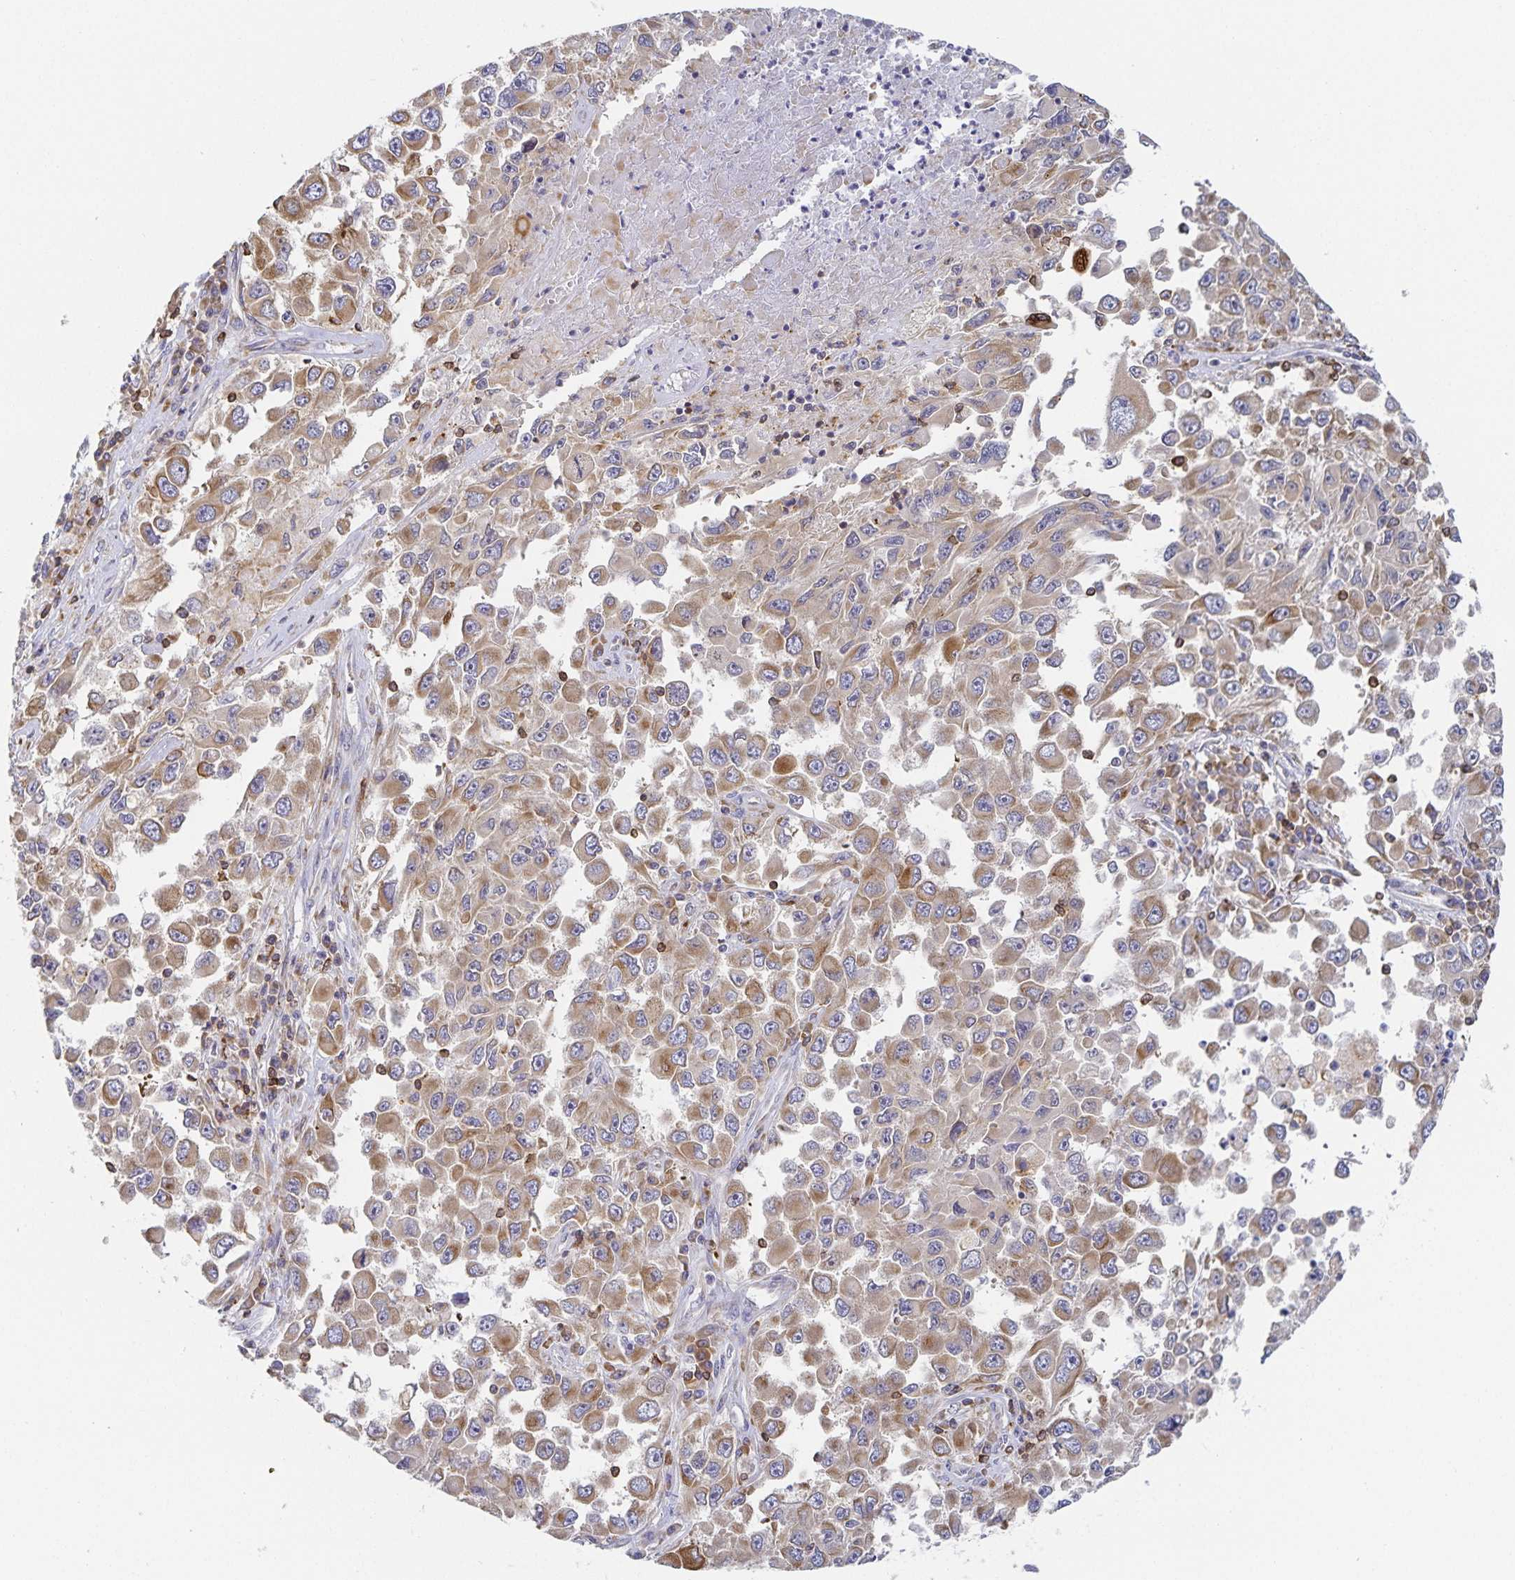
{"staining": {"intensity": "moderate", "quantity": ">75%", "location": "cytoplasmic/membranous"}, "tissue": "melanoma", "cell_type": "Tumor cells", "image_type": "cancer", "snomed": [{"axis": "morphology", "description": "Malignant melanoma, Metastatic site"}, {"axis": "topography", "description": "Lymph node"}], "caption": "Immunohistochemistry photomicrograph of neoplastic tissue: melanoma stained using immunohistochemistry (IHC) demonstrates medium levels of moderate protein expression localized specifically in the cytoplasmic/membranous of tumor cells, appearing as a cytoplasmic/membranous brown color.", "gene": "NOMO1", "patient": {"sex": "female", "age": 67}}